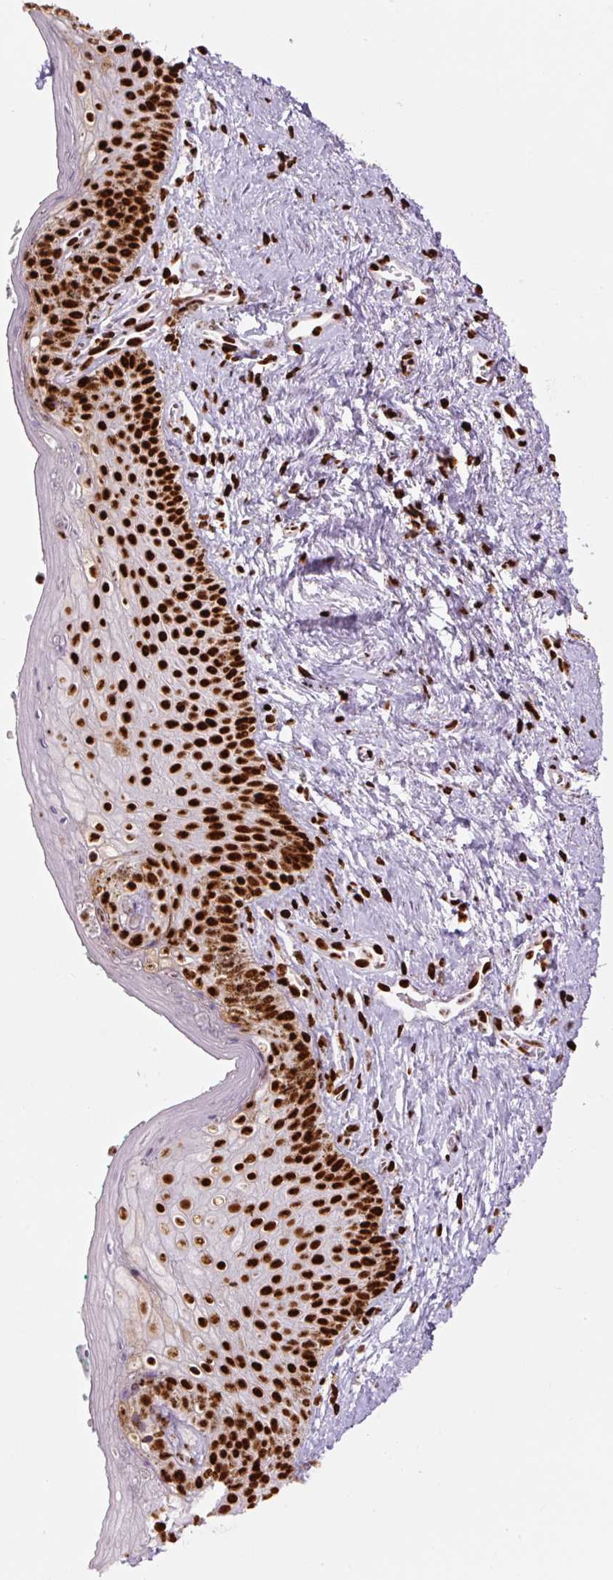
{"staining": {"intensity": "strong", "quantity": ">75%", "location": "nuclear"}, "tissue": "vagina", "cell_type": "Squamous epithelial cells", "image_type": "normal", "snomed": [{"axis": "morphology", "description": "Normal tissue, NOS"}, {"axis": "topography", "description": "Vulva"}, {"axis": "topography", "description": "Vagina"}, {"axis": "topography", "description": "Peripheral nerve tissue"}], "caption": "The micrograph shows immunohistochemical staining of normal vagina. There is strong nuclear expression is present in about >75% of squamous epithelial cells.", "gene": "FUS", "patient": {"sex": "female", "age": 66}}